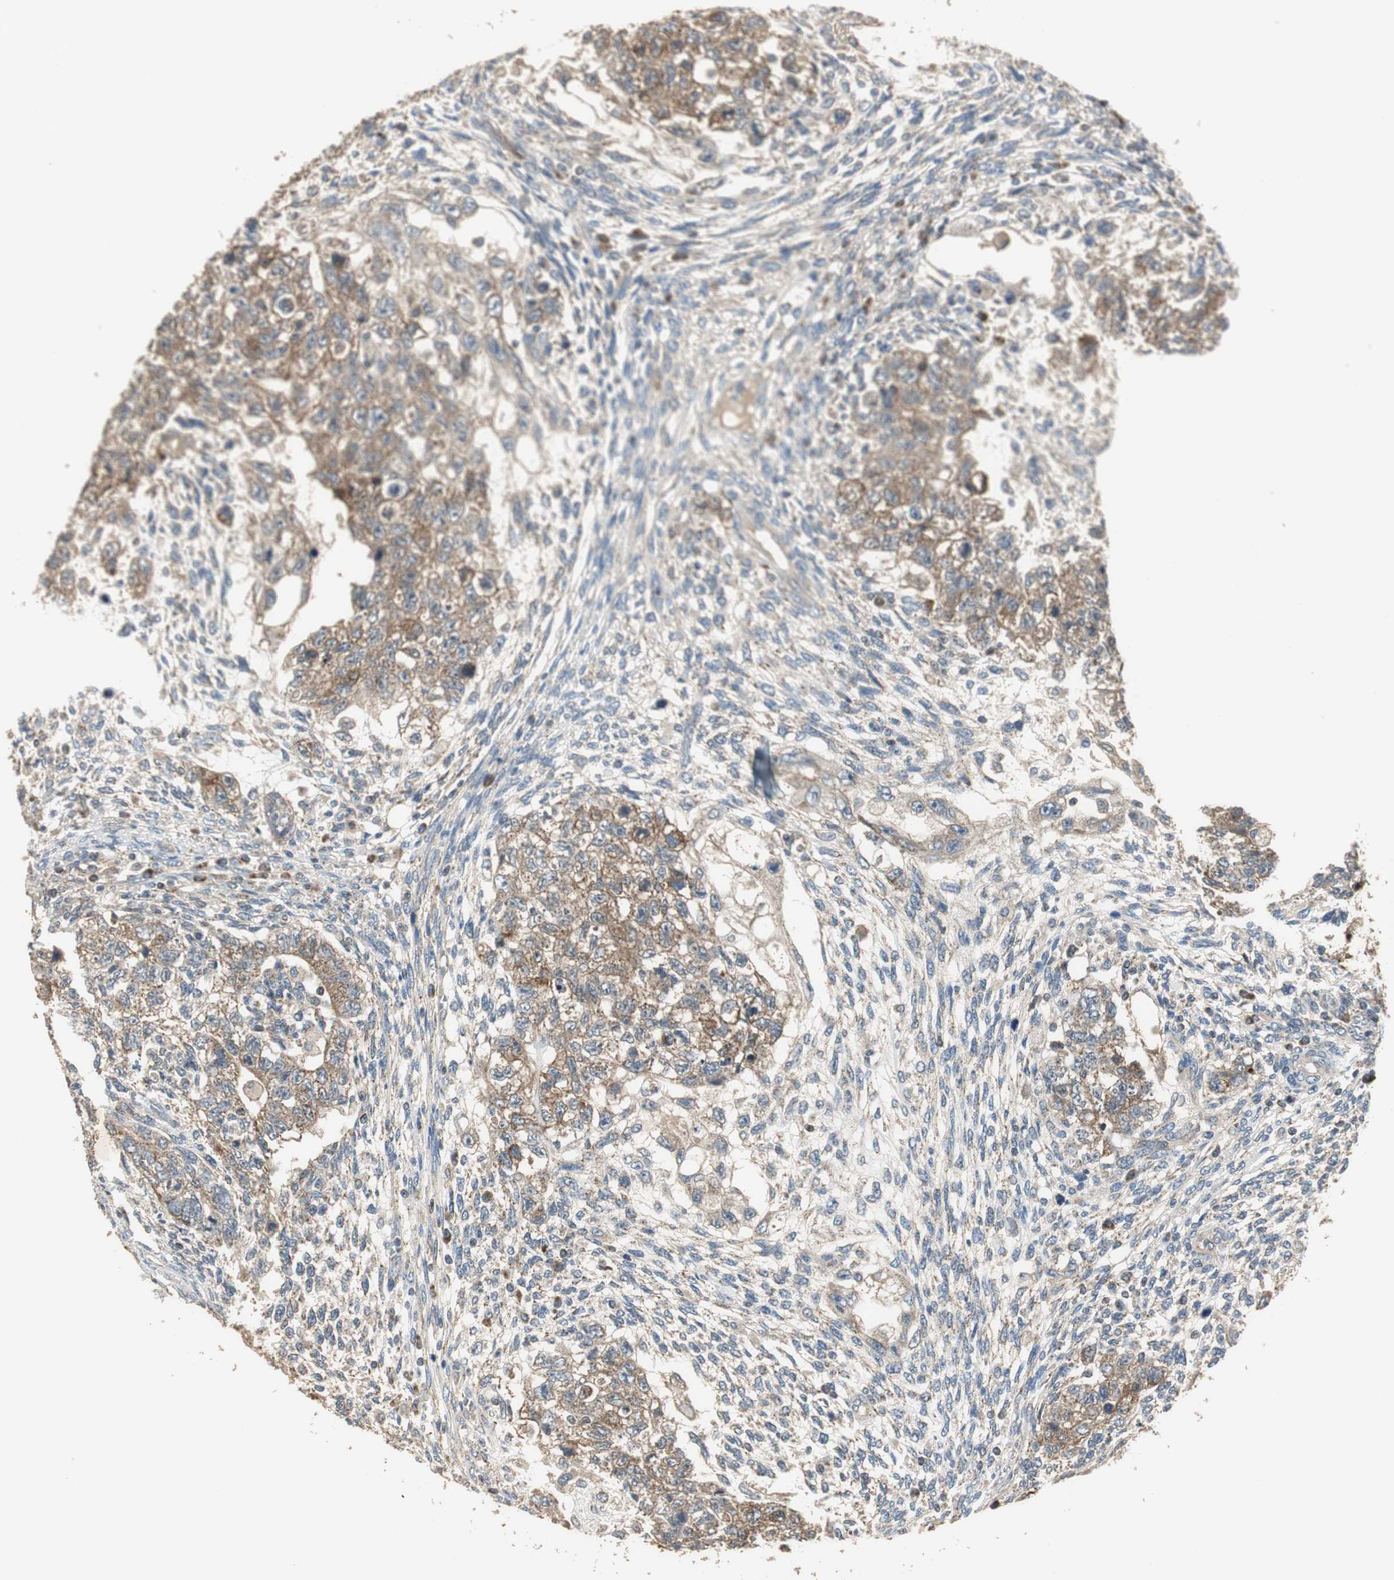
{"staining": {"intensity": "moderate", "quantity": ">75%", "location": "cytoplasmic/membranous"}, "tissue": "testis cancer", "cell_type": "Tumor cells", "image_type": "cancer", "snomed": [{"axis": "morphology", "description": "Normal tissue, NOS"}, {"axis": "morphology", "description": "Carcinoma, Embryonal, NOS"}, {"axis": "topography", "description": "Testis"}], "caption": "High-magnification brightfield microscopy of testis cancer (embryonal carcinoma) stained with DAB (3,3'-diaminobenzidine) (brown) and counterstained with hematoxylin (blue). tumor cells exhibit moderate cytoplasmic/membranous positivity is identified in about>75% of cells. Immunohistochemistry (ihc) stains the protein of interest in brown and the nuclei are stained blue.", "gene": "MSTO1", "patient": {"sex": "male", "age": 36}}